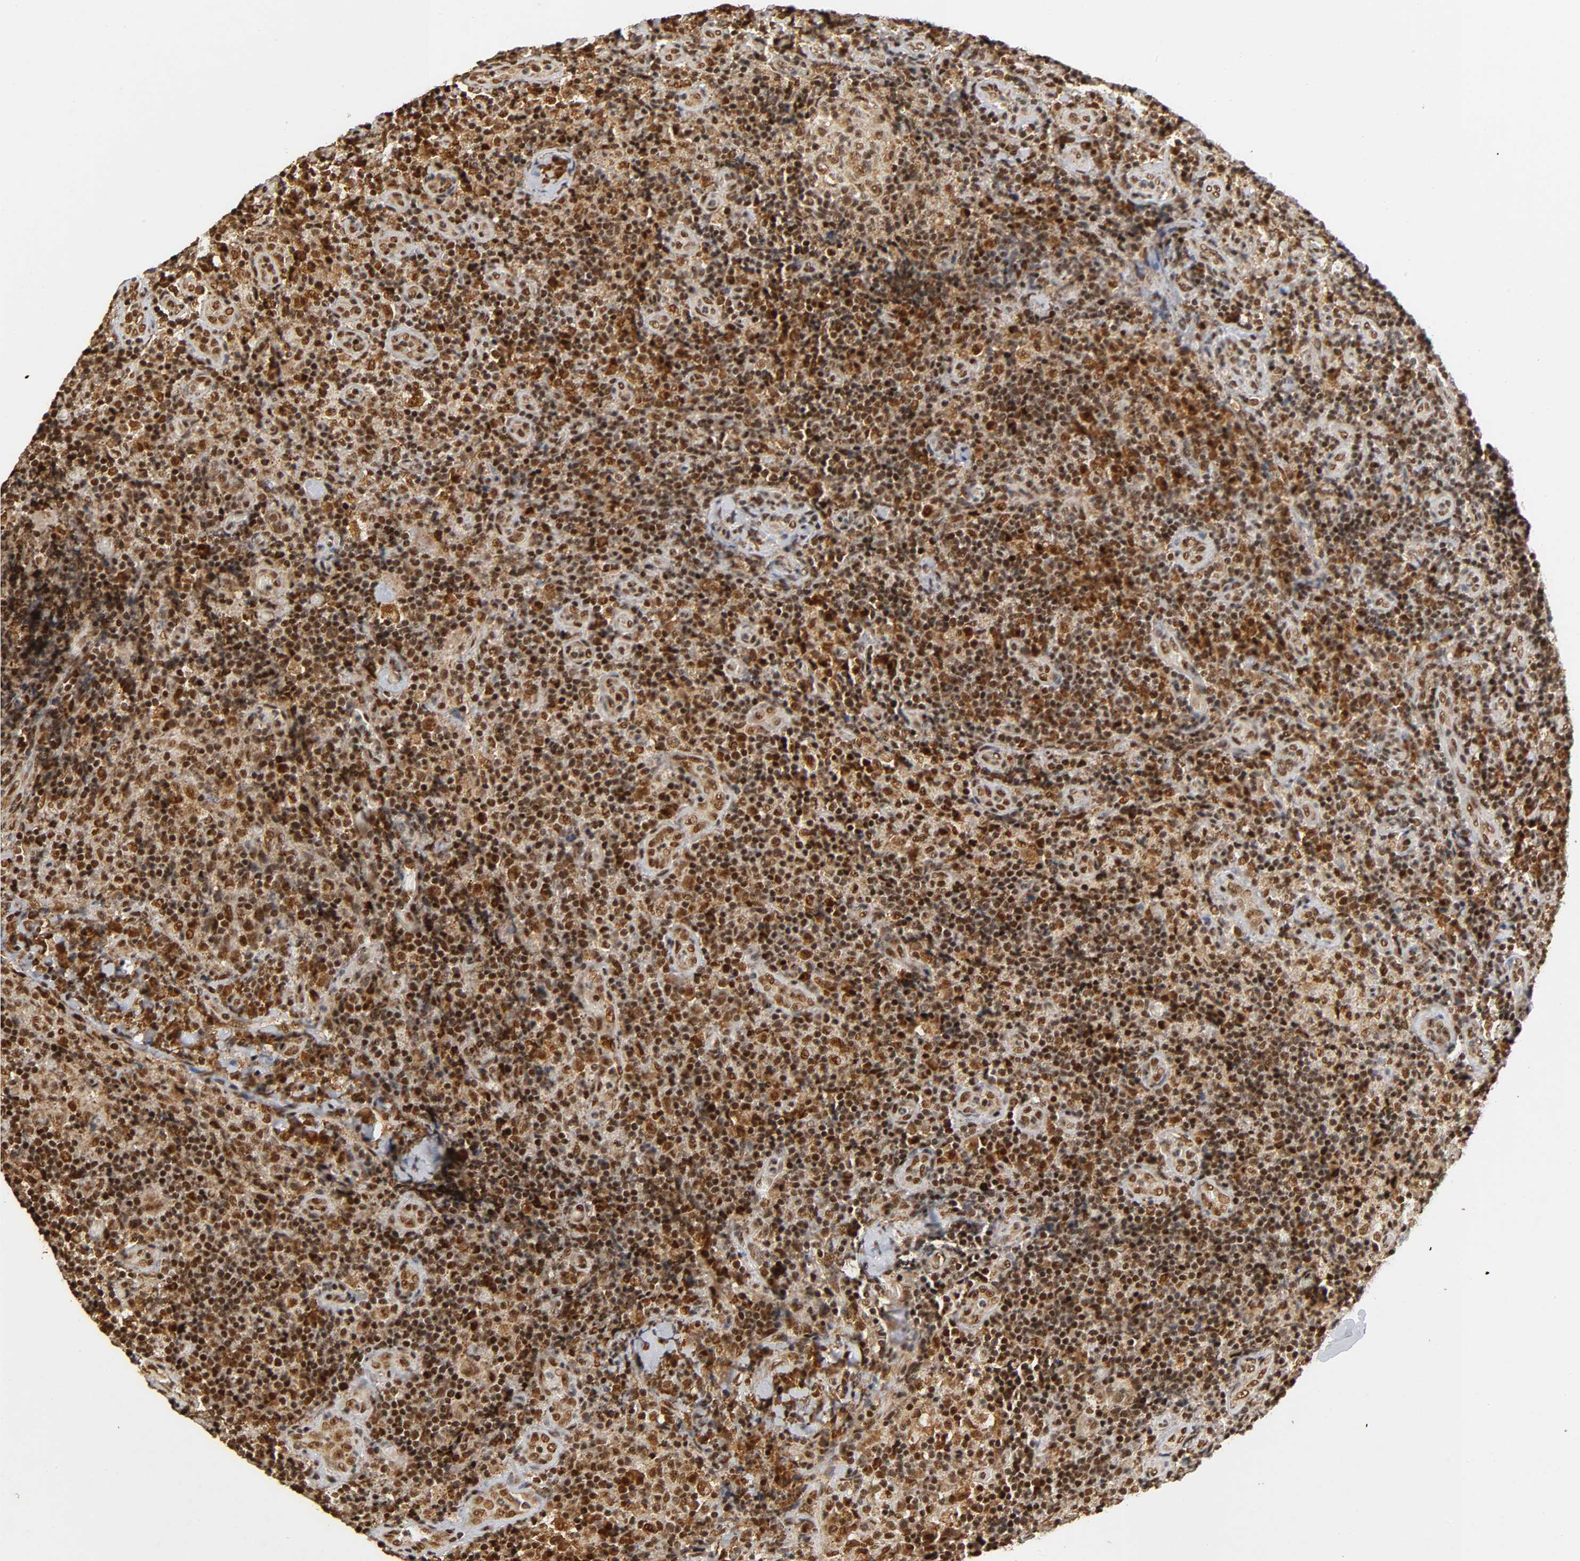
{"staining": {"intensity": "strong", "quantity": ">75%", "location": "nuclear"}, "tissue": "lymph node", "cell_type": "Germinal center cells", "image_type": "normal", "snomed": [{"axis": "morphology", "description": "Normal tissue, NOS"}, {"axis": "morphology", "description": "Inflammation, NOS"}, {"axis": "topography", "description": "Lymph node"}], "caption": "Immunohistochemistry histopathology image of normal lymph node: lymph node stained using IHC displays high levels of strong protein expression localized specifically in the nuclear of germinal center cells, appearing as a nuclear brown color.", "gene": "RNF122", "patient": {"sex": "male", "age": 46}}